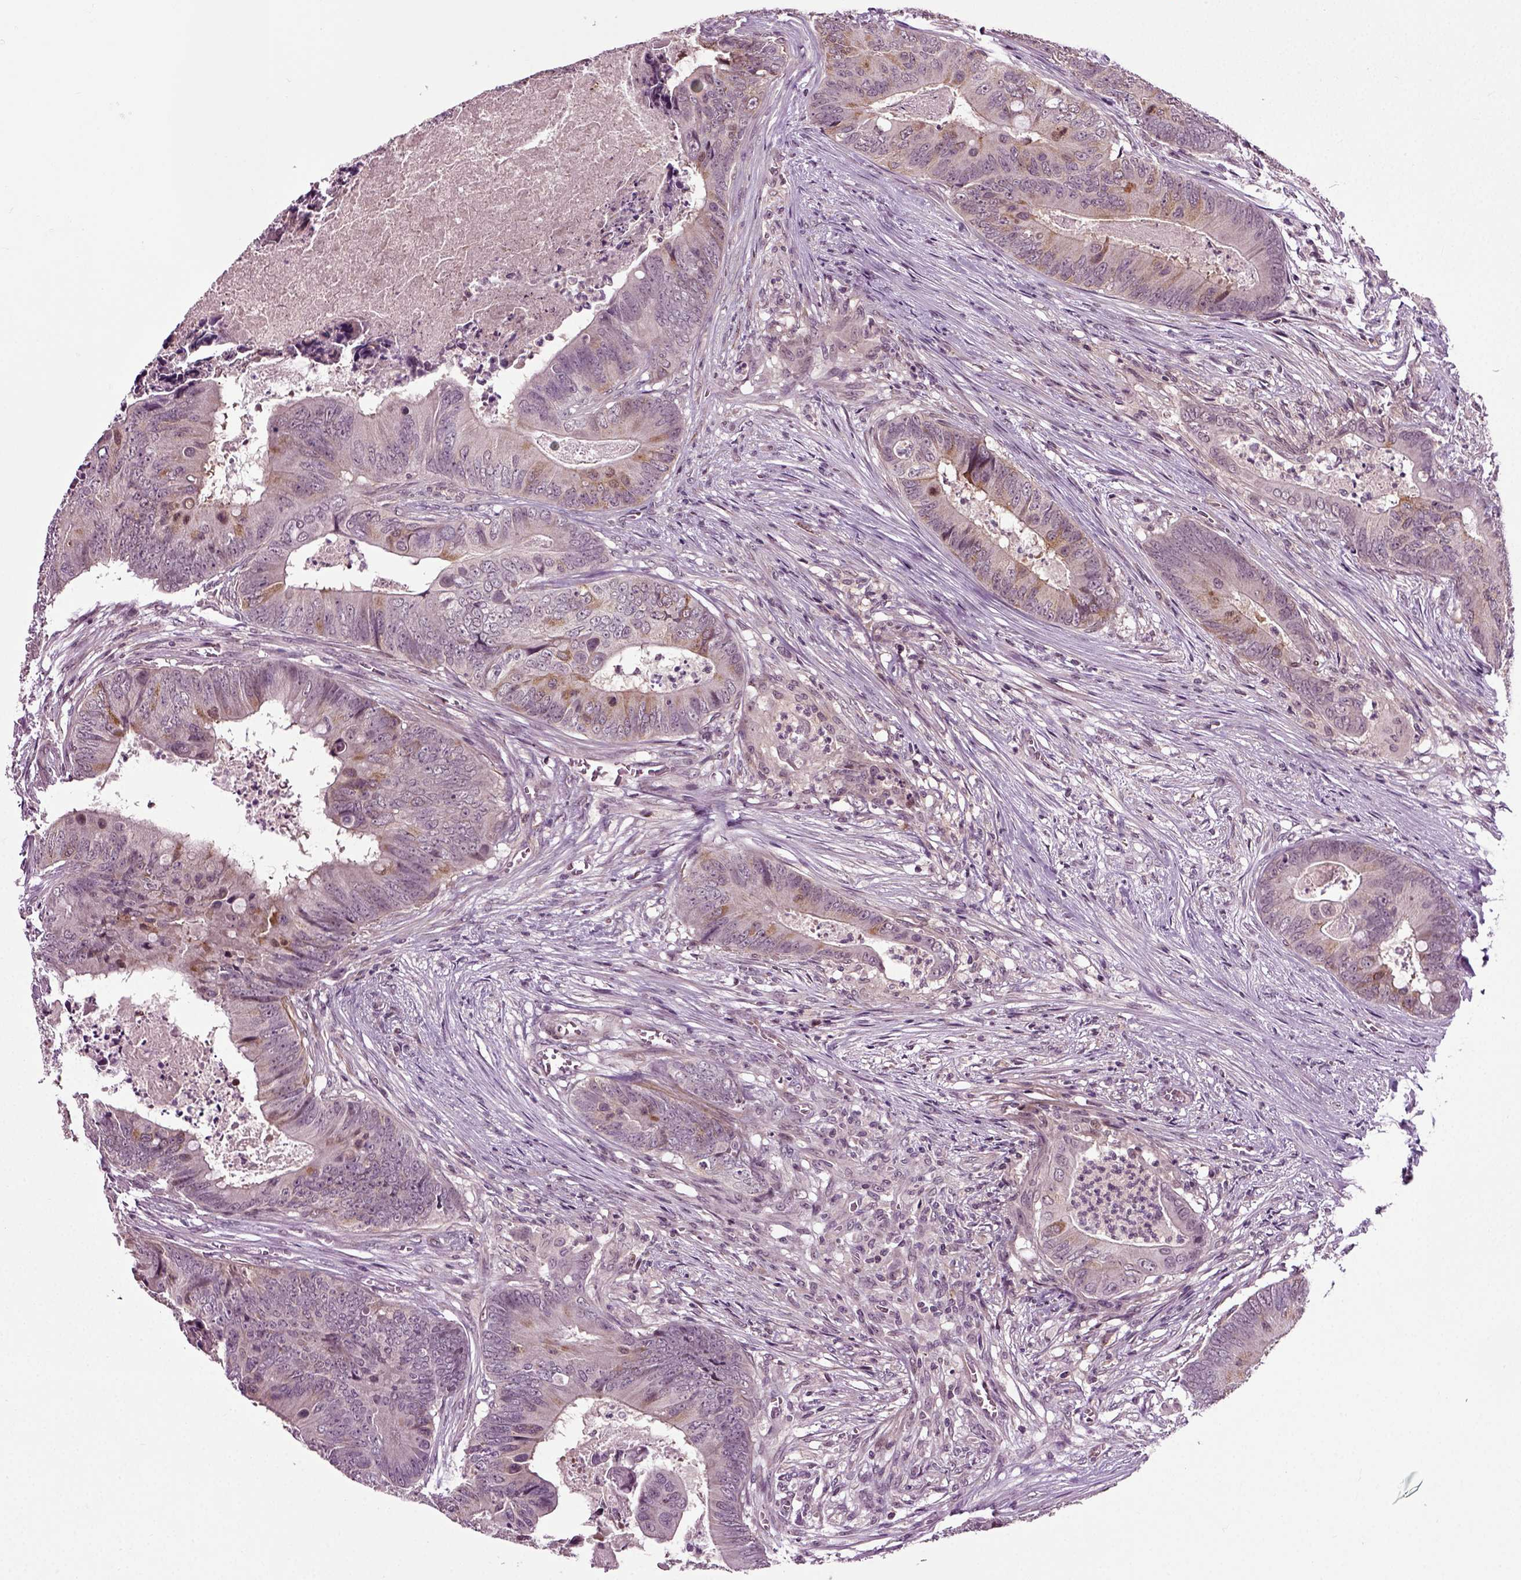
{"staining": {"intensity": "moderate", "quantity": "<25%", "location": "cytoplasmic/membranous"}, "tissue": "colorectal cancer", "cell_type": "Tumor cells", "image_type": "cancer", "snomed": [{"axis": "morphology", "description": "Adenocarcinoma, NOS"}, {"axis": "topography", "description": "Colon"}], "caption": "Human adenocarcinoma (colorectal) stained with a protein marker demonstrates moderate staining in tumor cells.", "gene": "KNSTRN", "patient": {"sex": "male", "age": 84}}